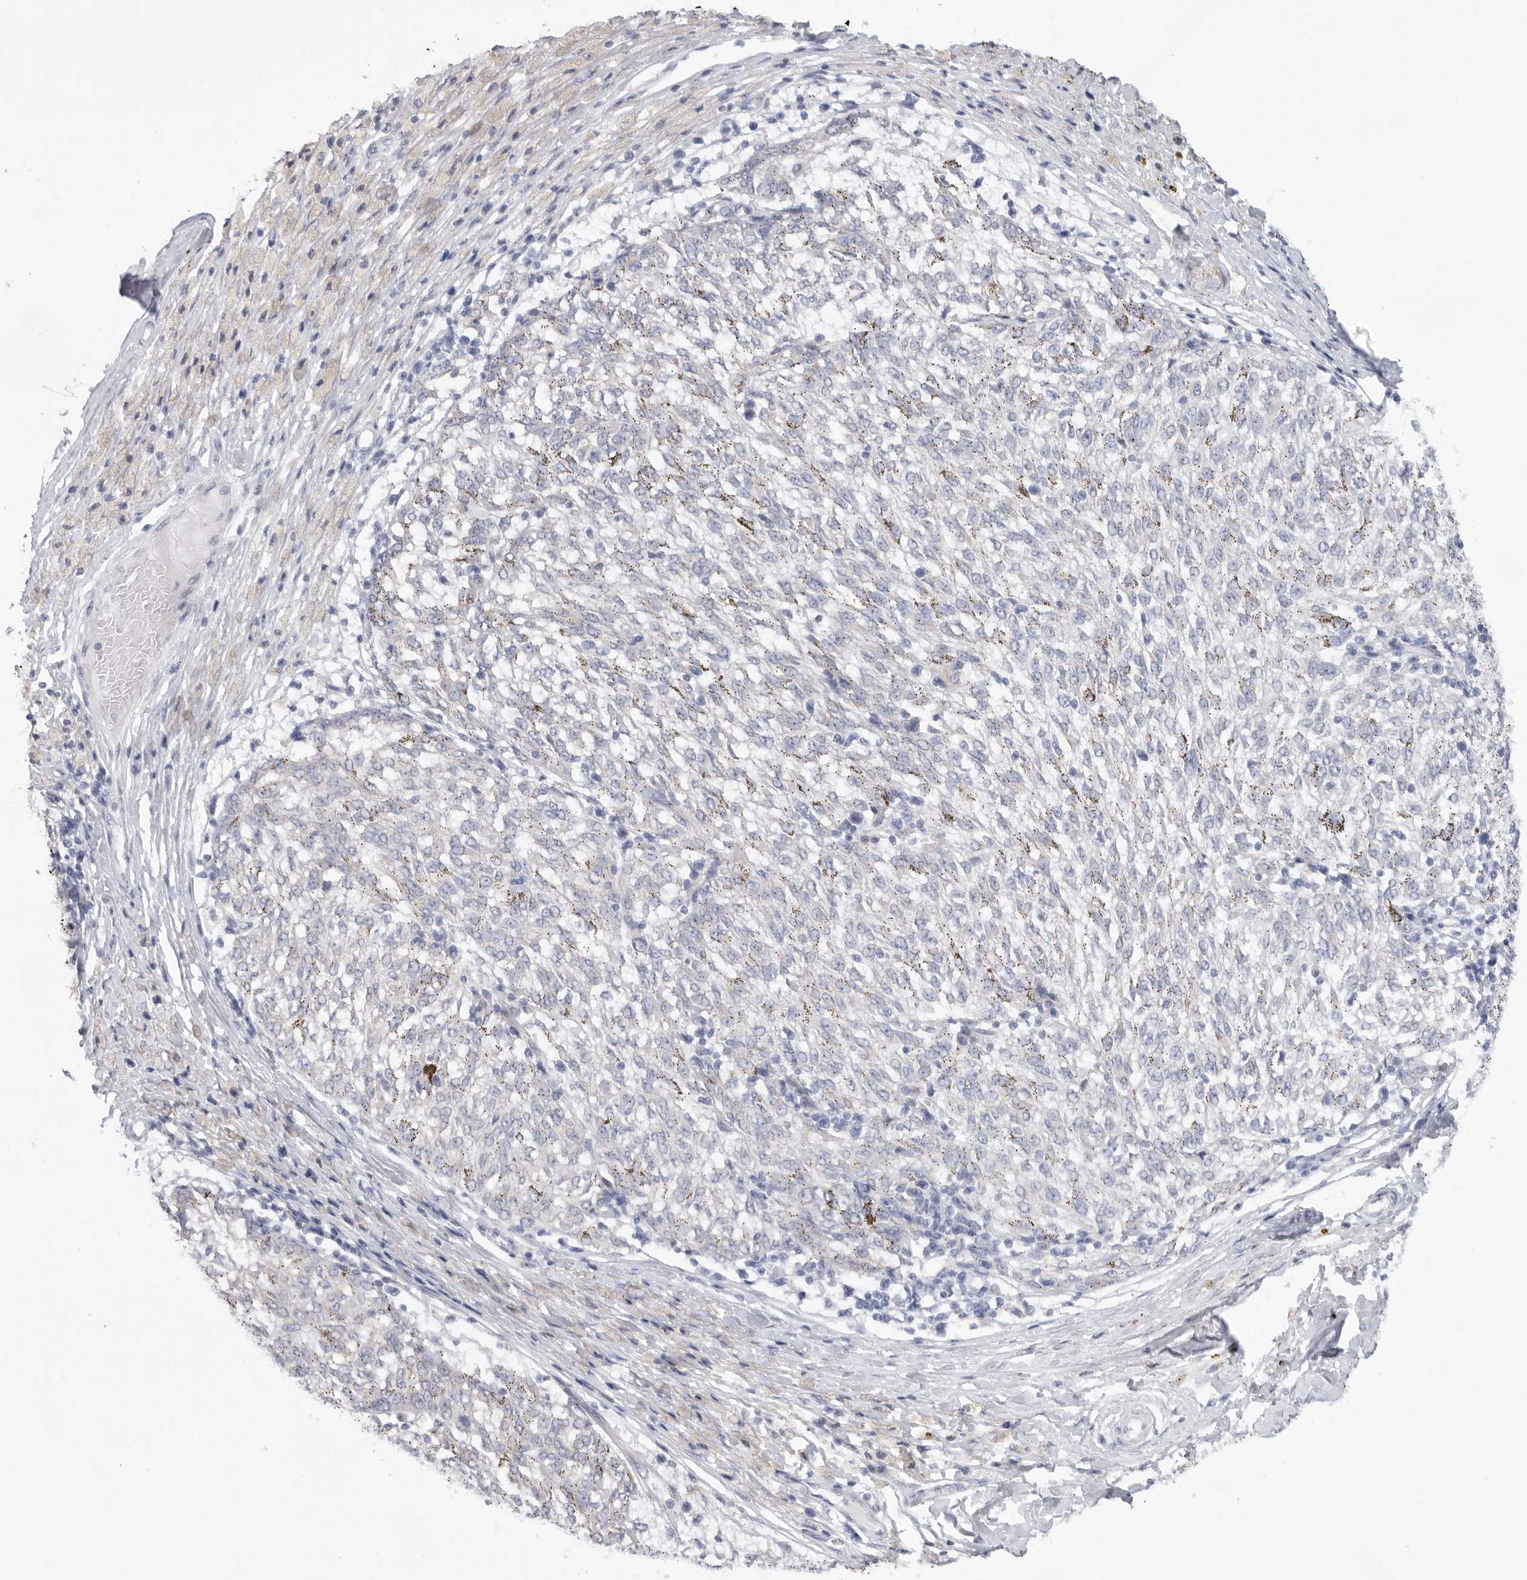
{"staining": {"intensity": "negative", "quantity": "none", "location": "none"}, "tissue": "melanoma", "cell_type": "Tumor cells", "image_type": "cancer", "snomed": [{"axis": "morphology", "description": "Malignant melanoma, NOS"}, {"axis": "topography", "description": "Skin"}], "caption": "Immunohistochemistry (IHC) of human malignant melanoma demonstrates no positivity in tumor cells.", "gene": "MTFR1L", "patient": {"sex": "female", "age": 72}}